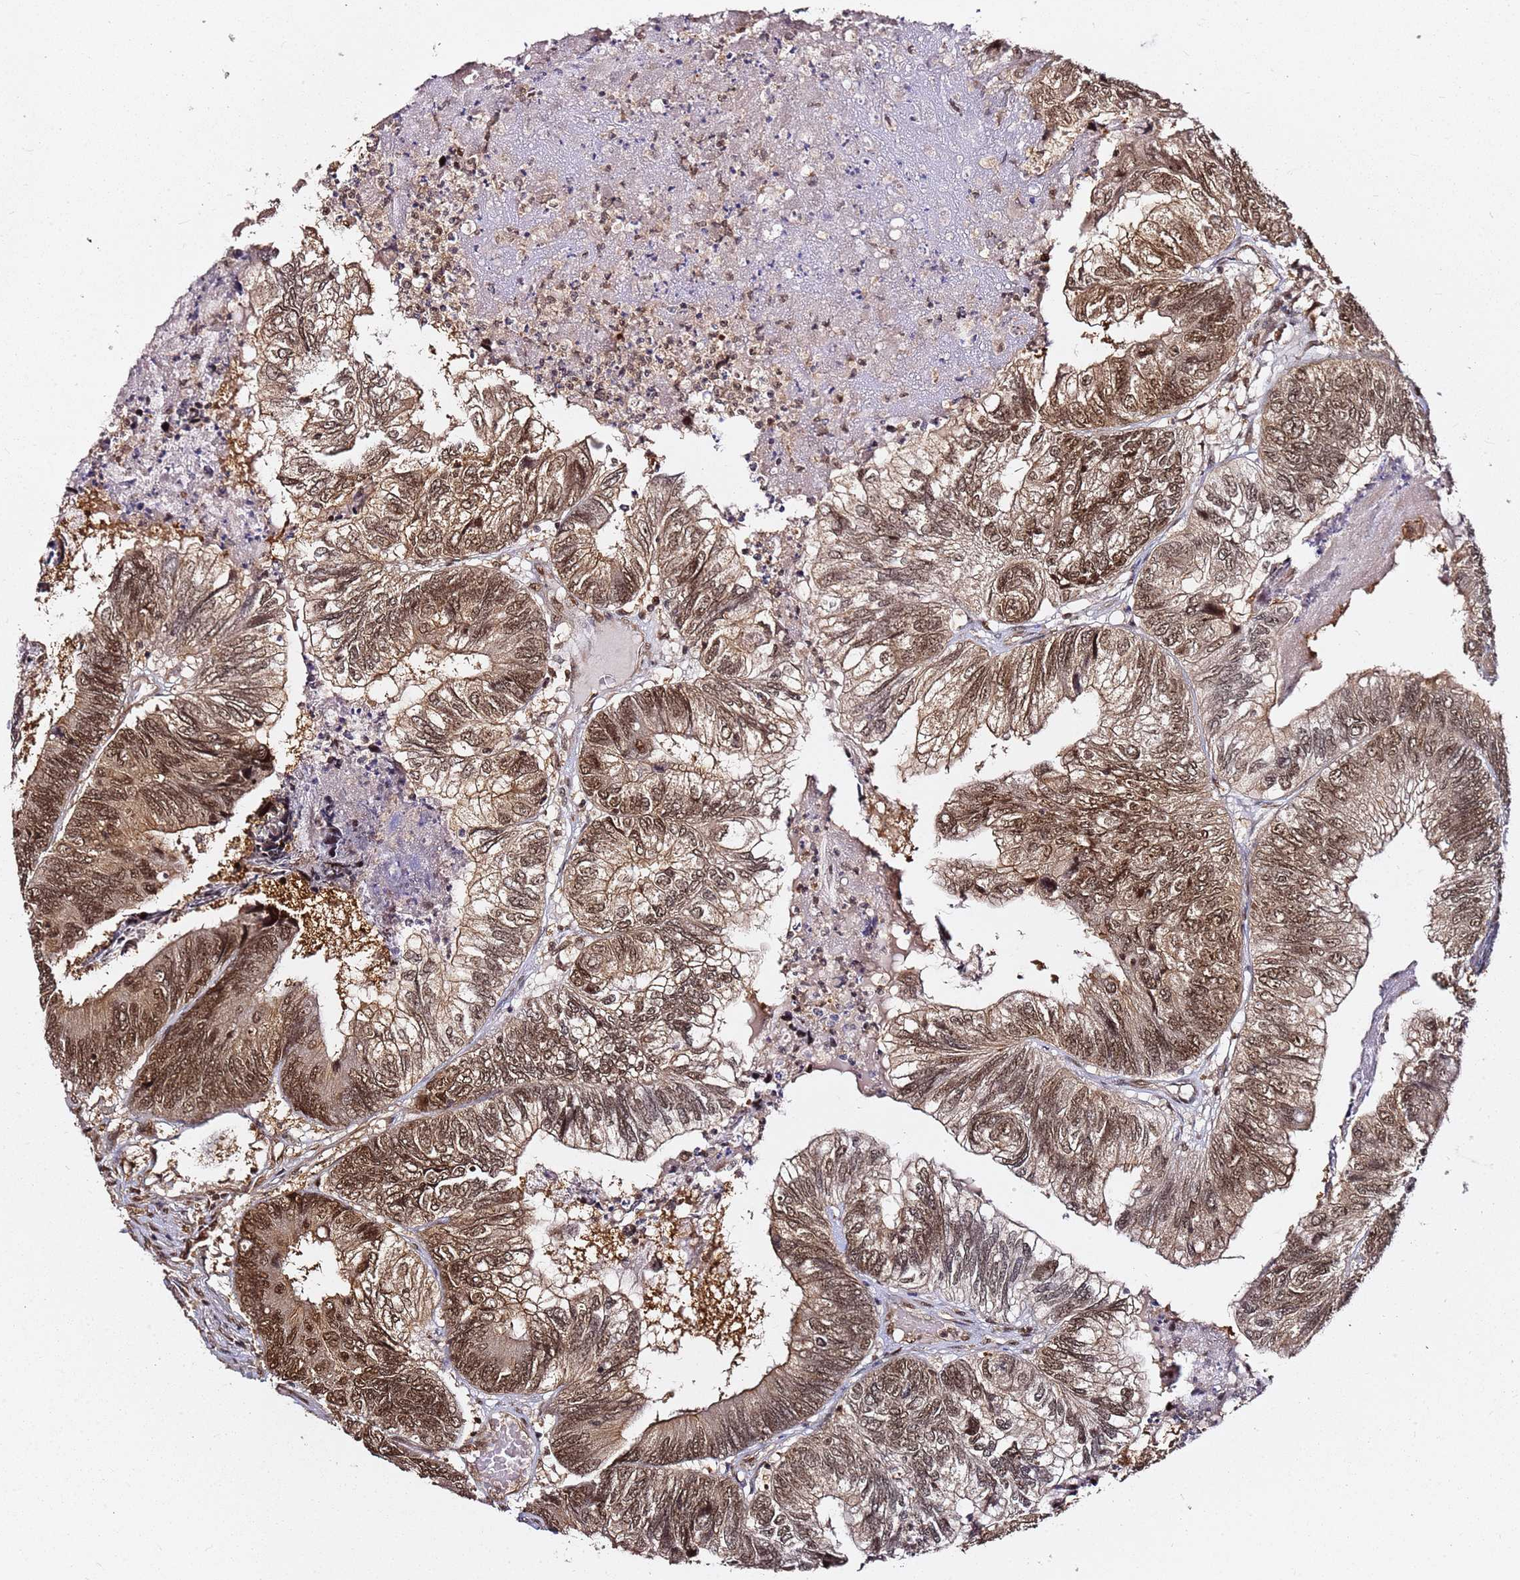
{"staining": {"intensity": "moderate", "quantity": ">75%", "location": "cytoplasmic/membranous,nuclear"}, "tissue": "colorectal cancer", "cell_type": "Tumor cells", "image_type": "cancer", "snomed": [{"axis": "morphology", "description": "Adenocarcinoma, NOS"}, {"axis": "topography", "description": "Colon"}], "caption": "Immunohistochemical staining of human adenocarcinoma (colorectal) exhibits medium levels of moderate cytoplasmic/membranous and nuclear expression in about >75% of tumor cells. Nuclei are stained in blue.", "gene": "RGS18", "patient": {"sex": "female", "age": 67}}